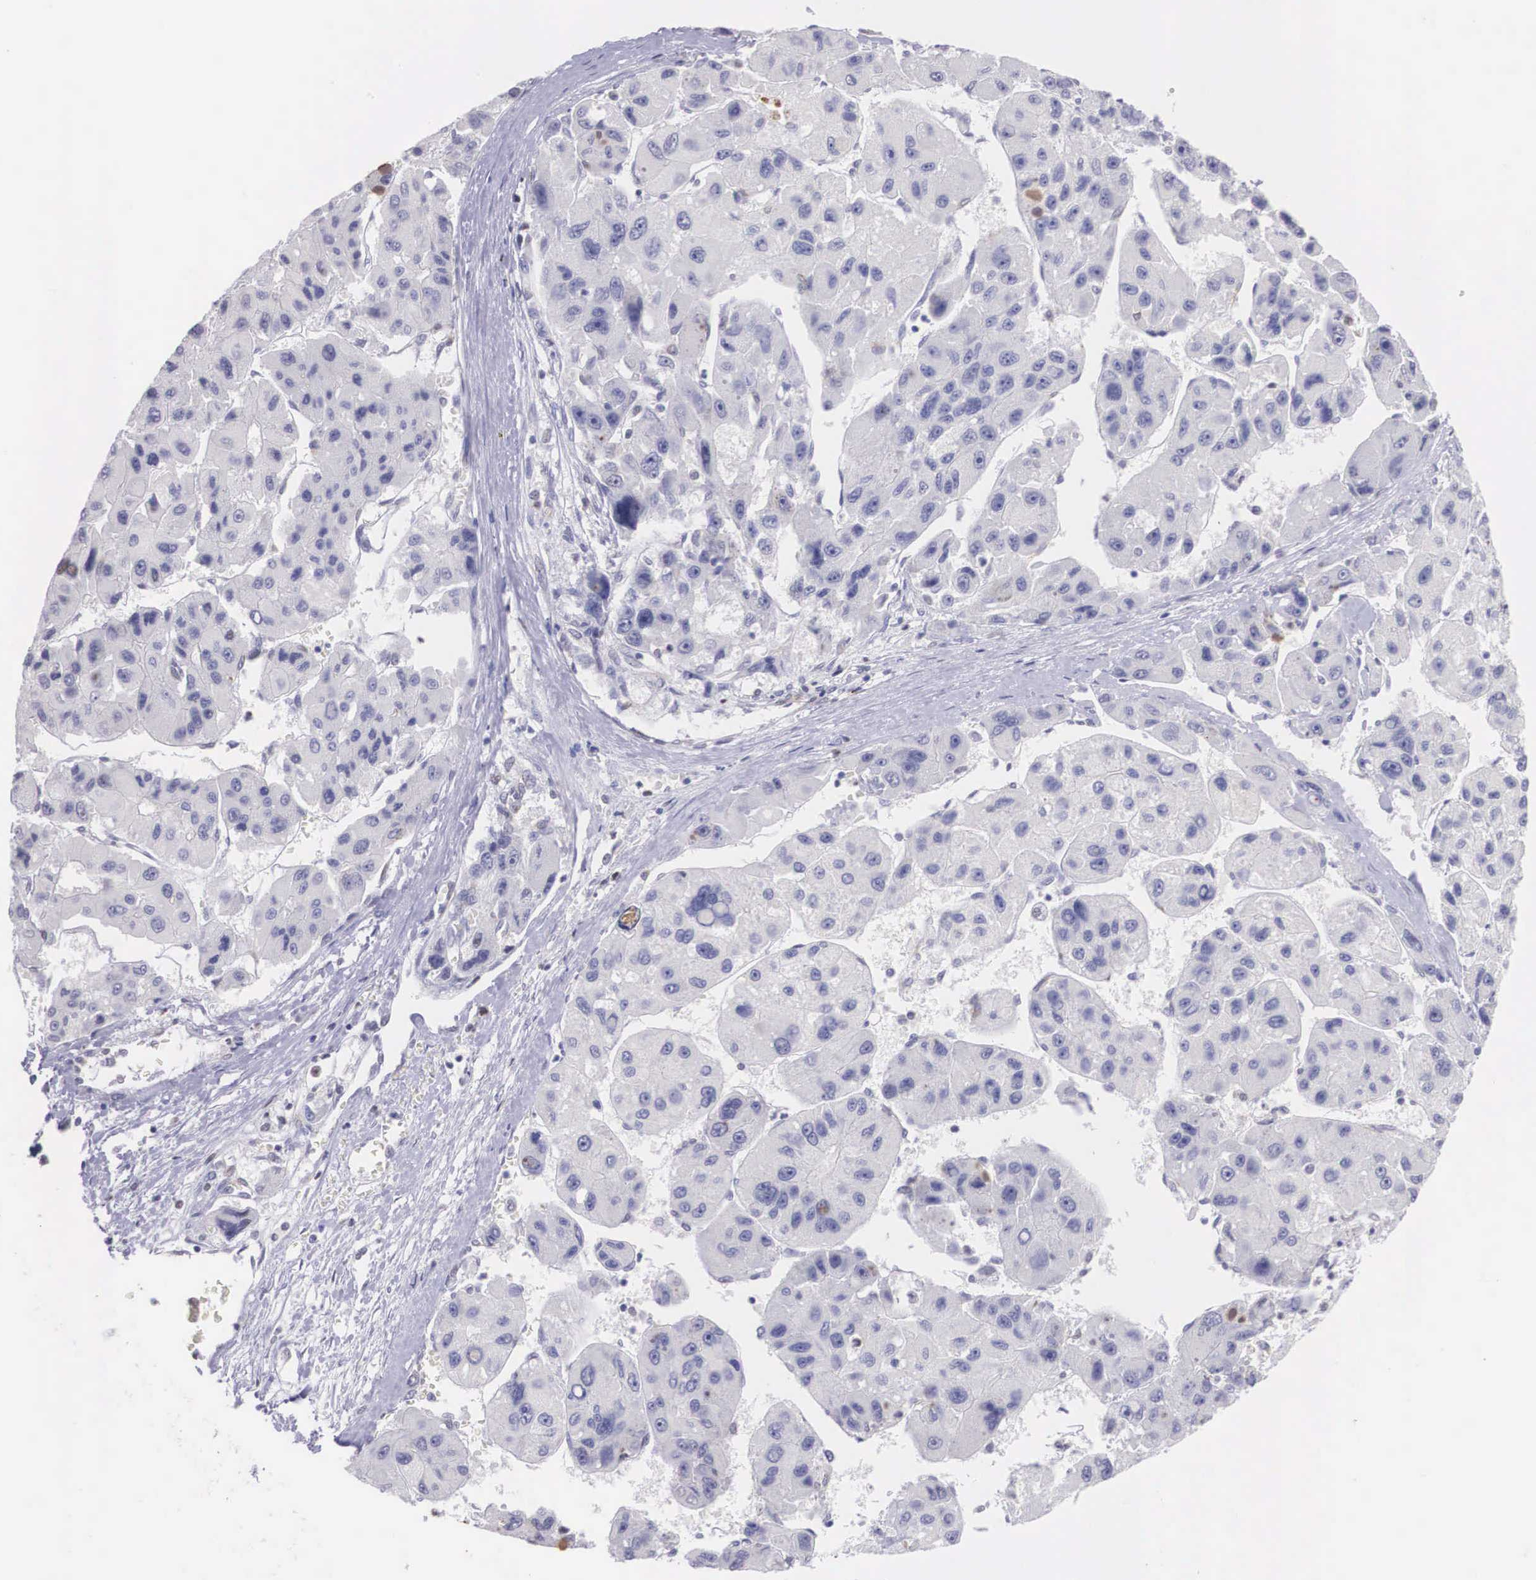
{"staining": {"intensity": "weak", "quantity": "<25%", "location": "cytoplasmic/membranous"}, "tissue": "liver cancer", "cell_type": "Tumor cells", "image_type": "cancer", "snomed": [{"axis": "morphology", "description": "Carcinoma, Hepatocellular, NOS"}, {"axis": "topography", "description": "Liver"}], "caption": "The micrograph reveals no staining of tumor cells in liver cancer (hepatocellular carcinoma).", "gene": "ETV6", "patient": {"sex": "male", "age": 64}}